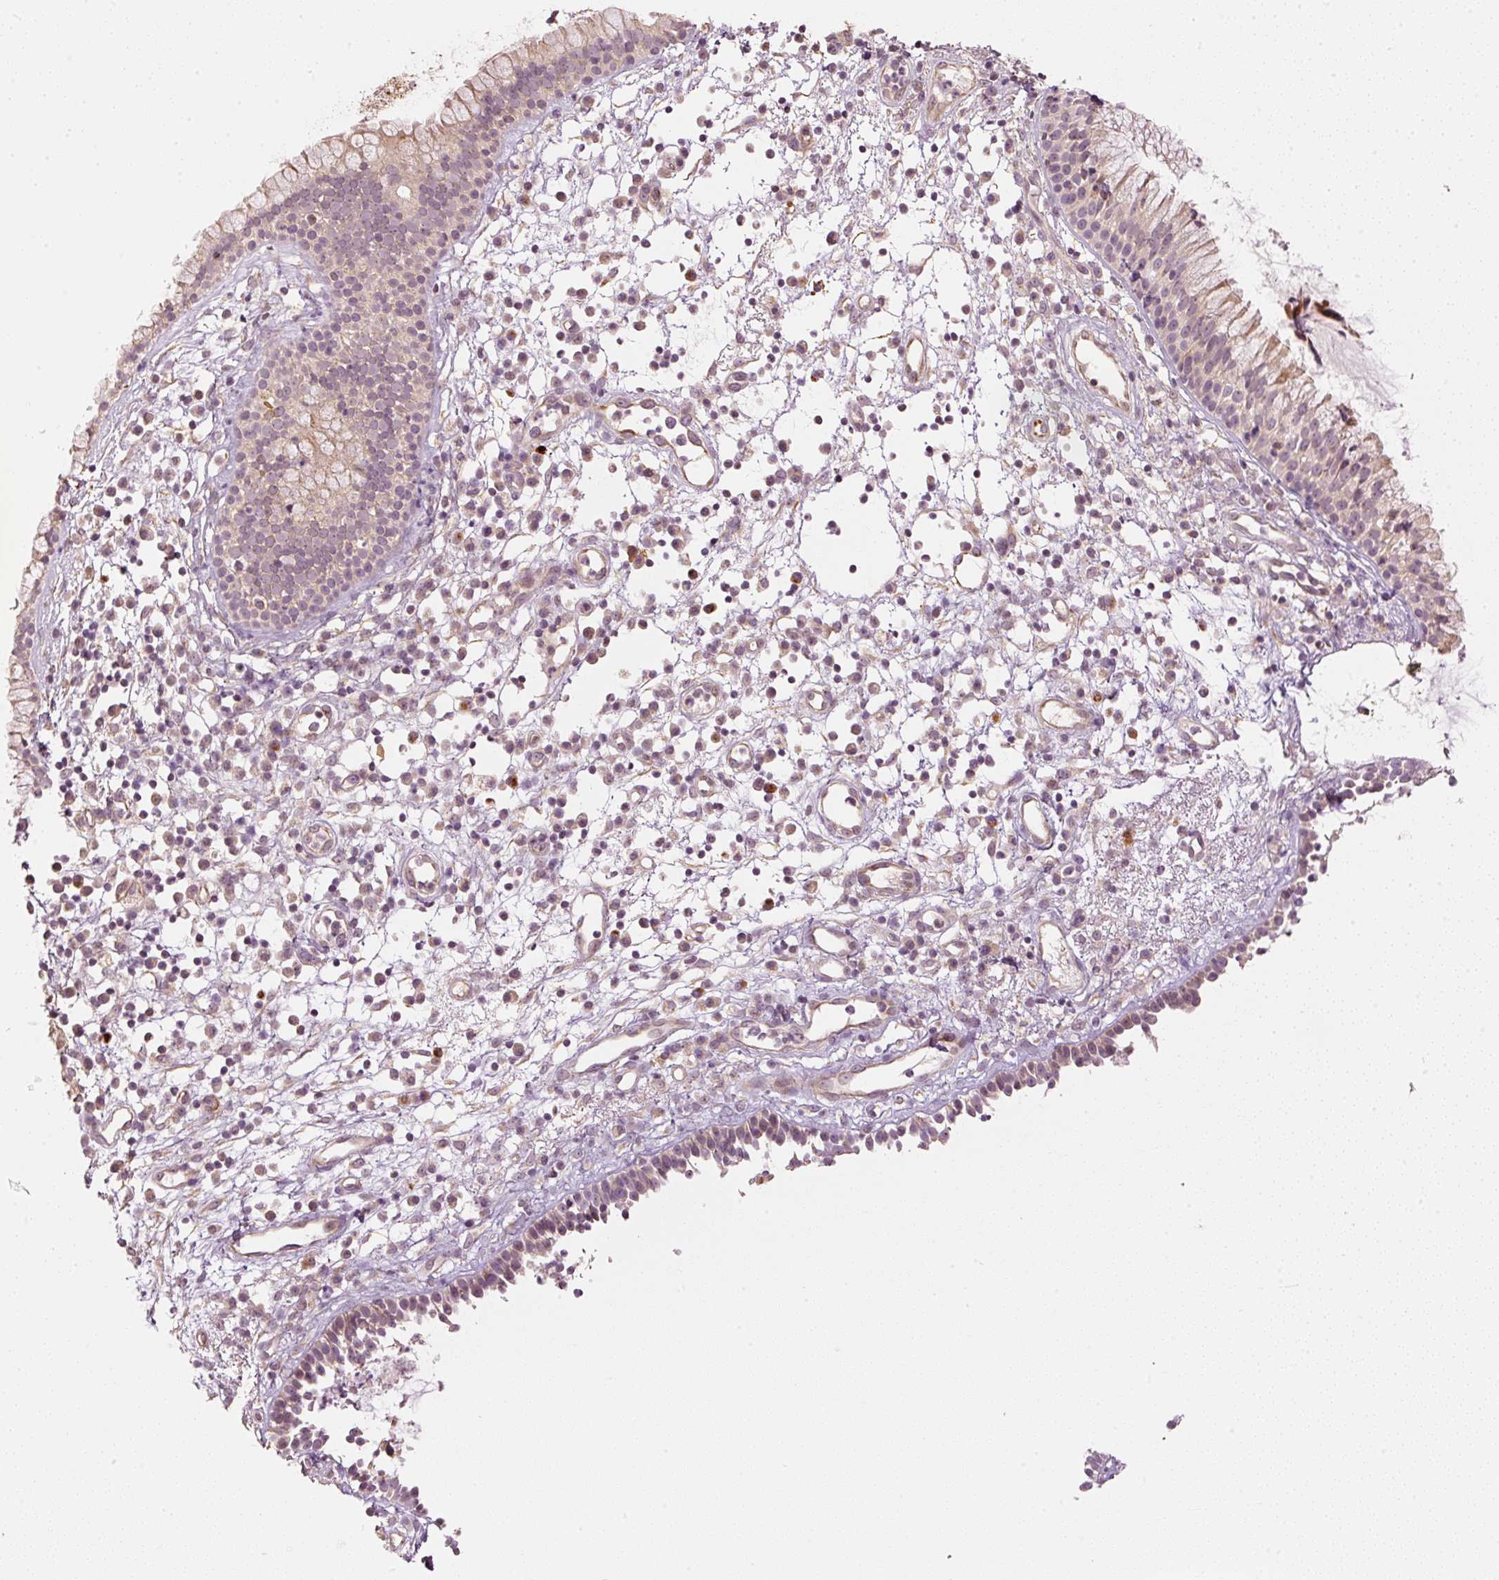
{"staining": {"intensity": "weak", "quantity": "25%-75%", "location": "cytoplasmic/membranous,nuclear"}, "tissue": "nasopharynx", "cell_type": "Respiratory epithelial cells", "image_type": "normal", "snomed": [{"axis": "morphology", "description": "Normal tissue, NOS"}, {"axis": "topography", "description": "Nasopharynx"}], "caption": "DAB immunohistochemical staining of benign human nasopharynx shows weak cytoplasmic/membranous,nuclear protein positivity in approximately 25%-75% of respiratory epithelial cells.", "gene": "CDC20B", "patient": {"sex": "male", "age": 21}}